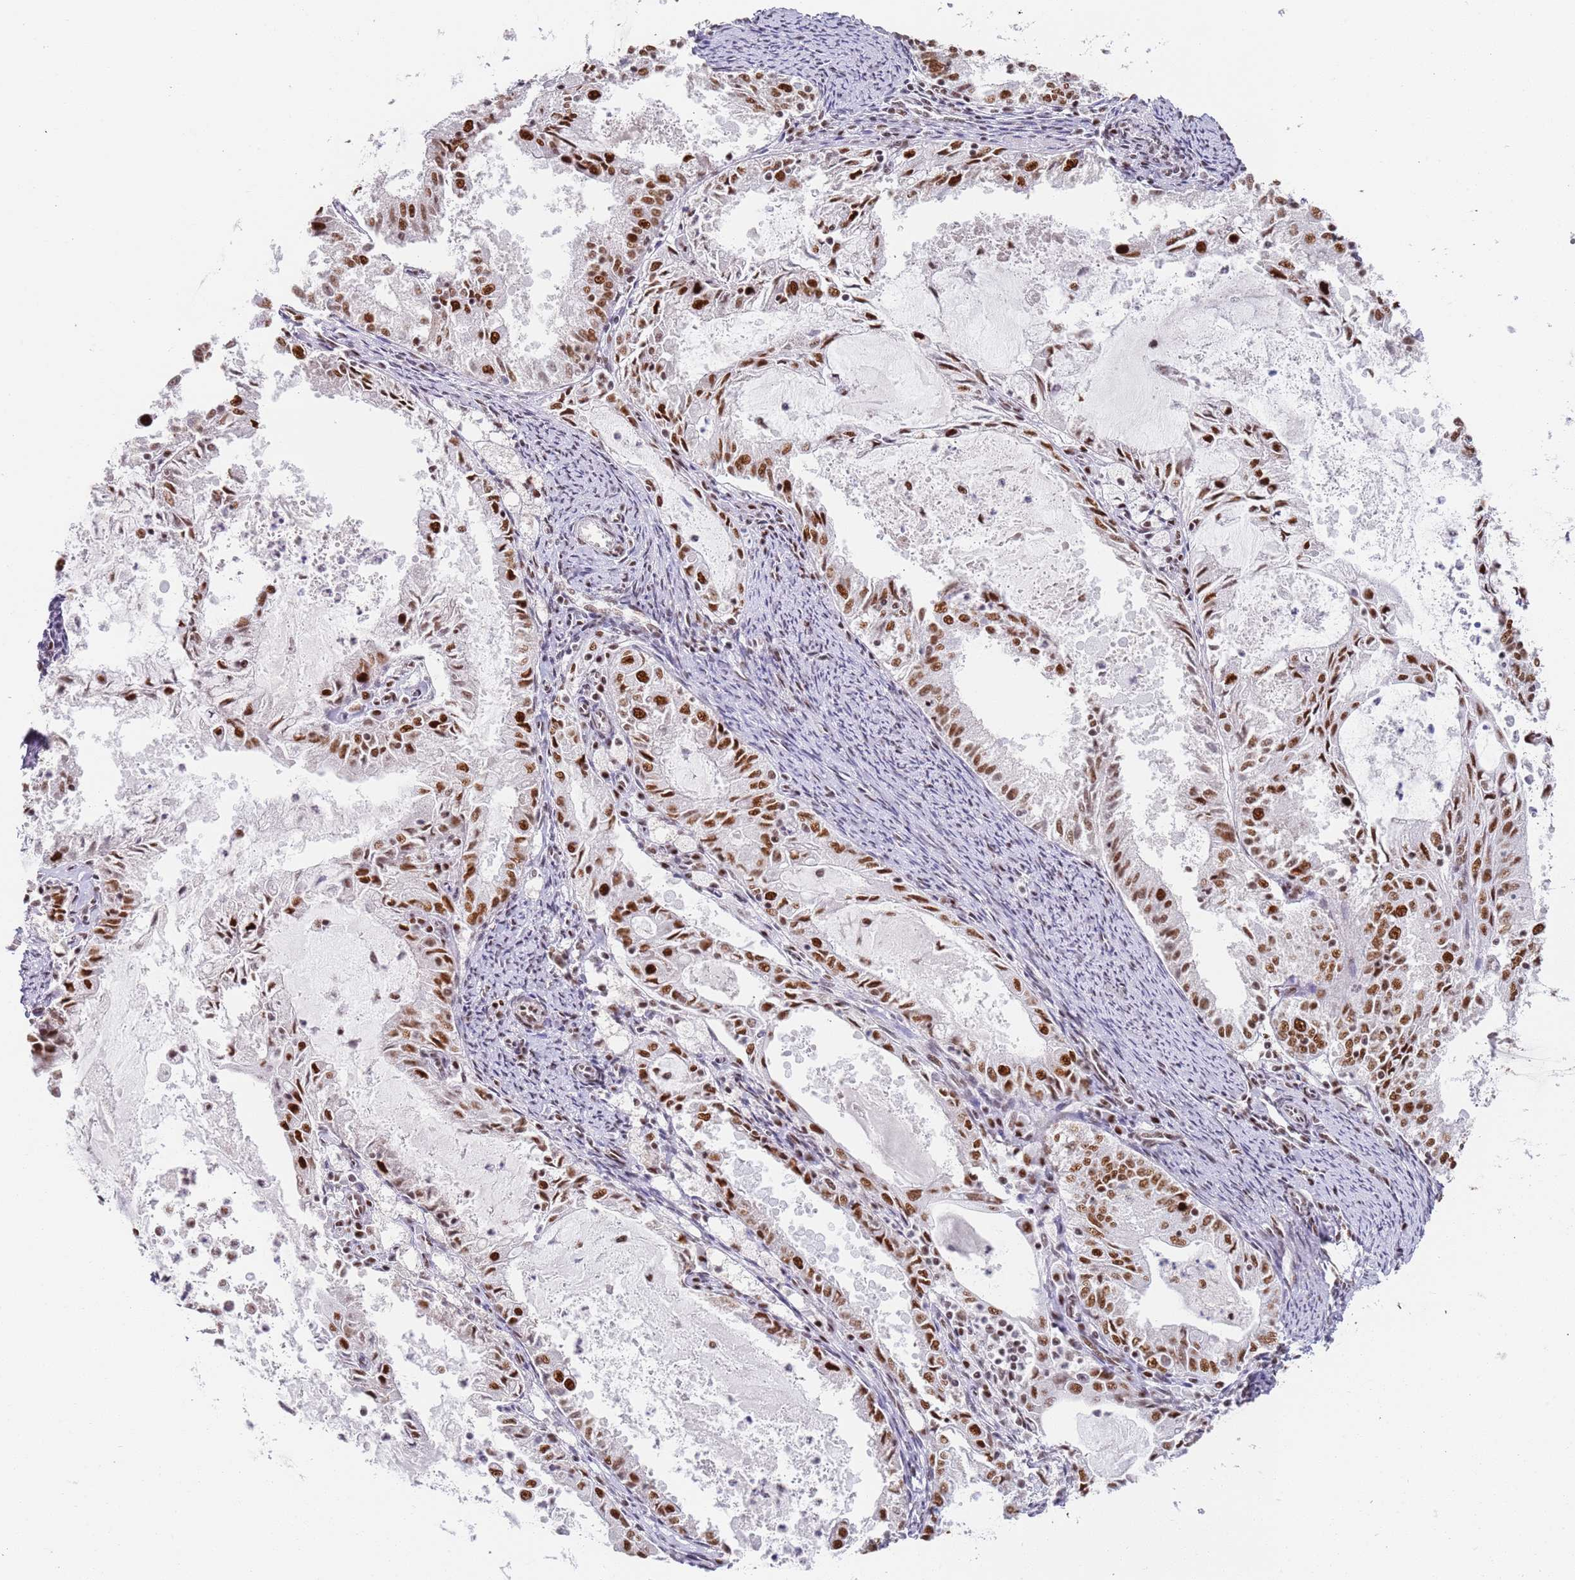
{"staining": {"intensity": "strong", "quantity": ">75%", "location": "nuclear"}, "tissue": "endometrial cancer", "cell_type": "Tumor cells", "image_type": "cancer", "snomed": [{"axis": "morphology", "description": "Adenocarcinoma, NOS"}, {"axis": "topography", "description": "Endometrium"}], "caption": "The micrograph demonstrates staining of endometrial cancer (adenocarcinoma), revealing strong nuclear protein staining (brown color) within tumor cells.", "gene": "AKAP8L", "patient": {"sex": "female", "age": 57}}